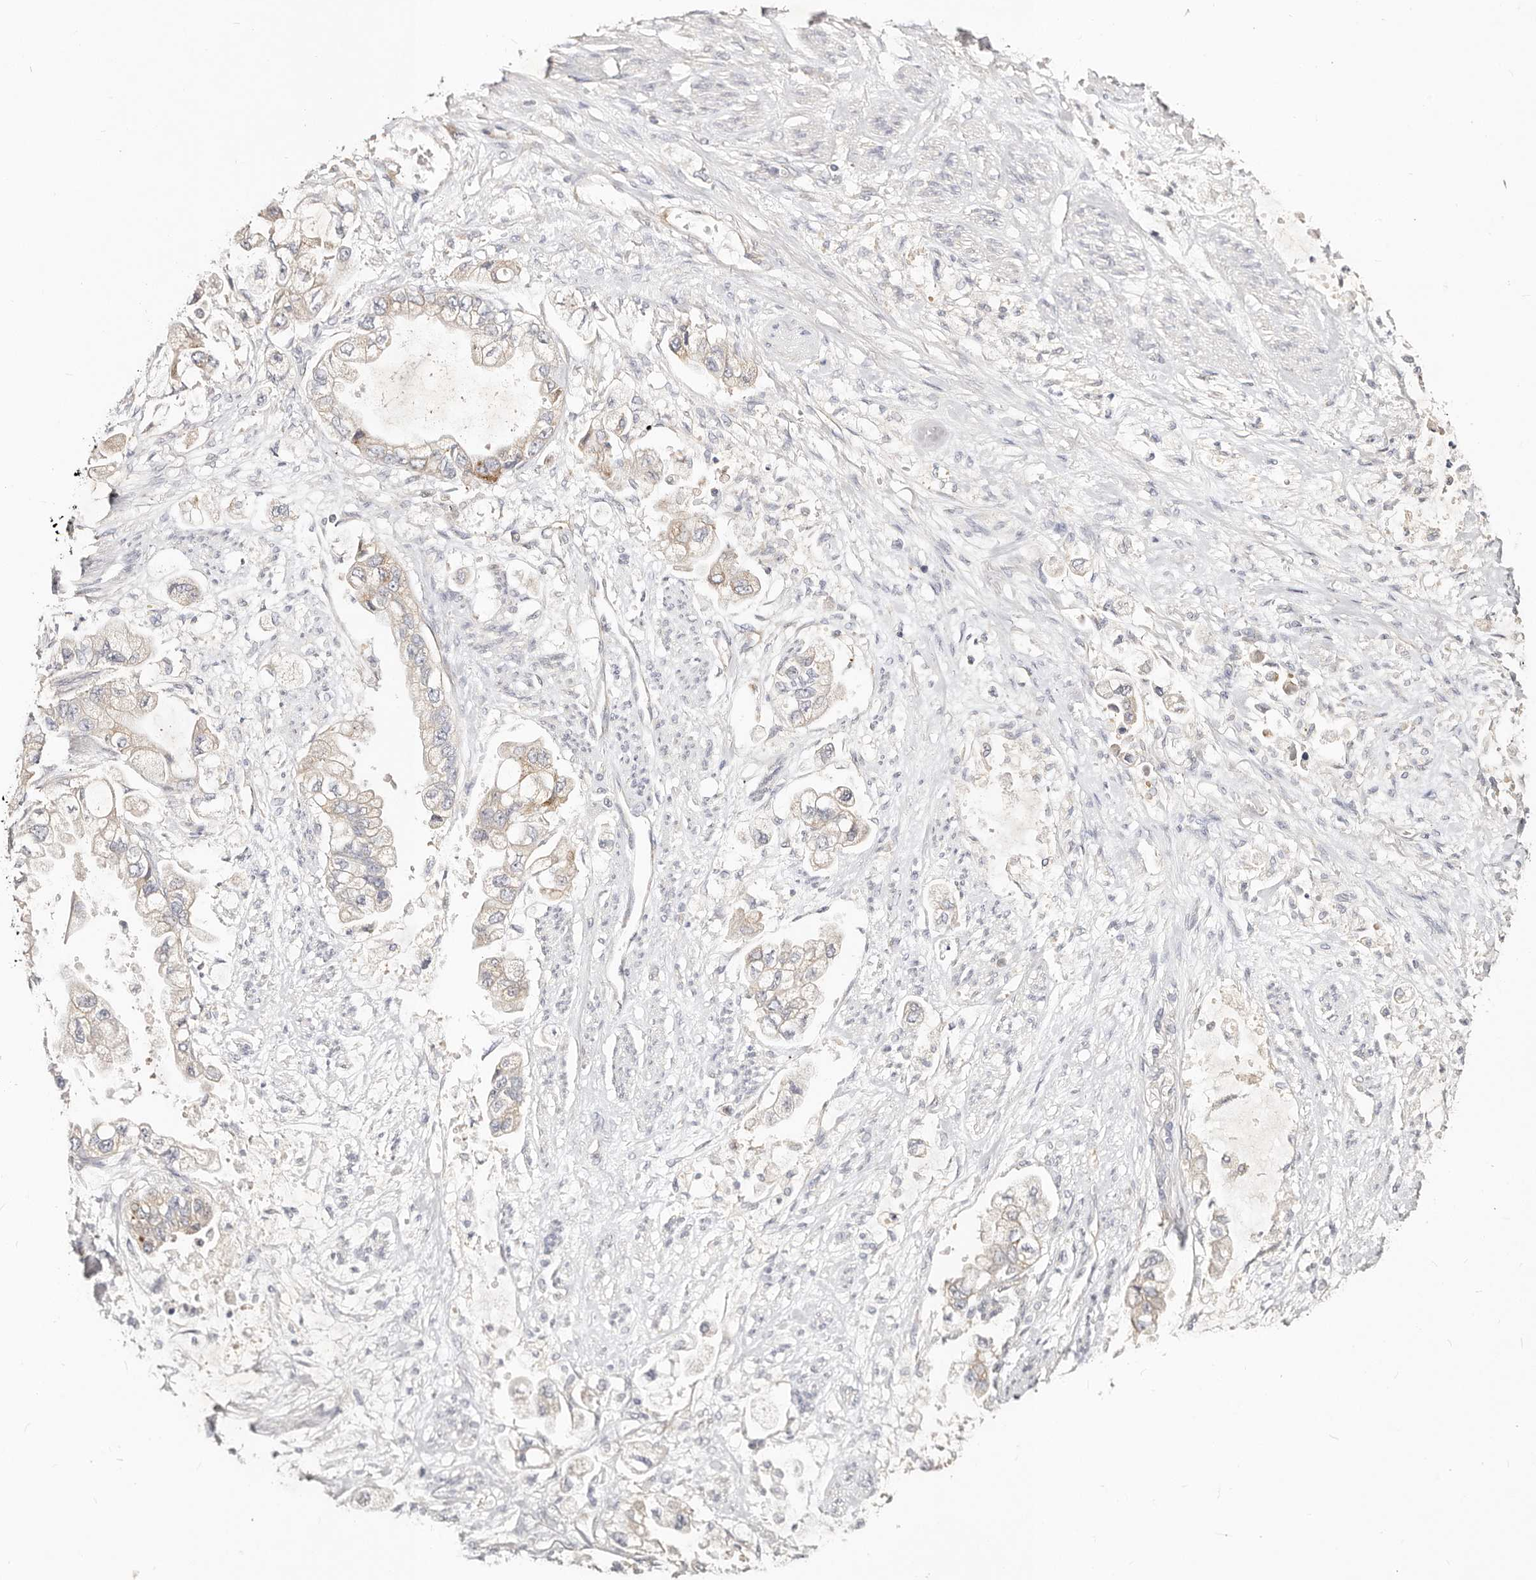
{"staining": {"intensity": "moderate", "quantity": "25%-75%", "location": "cytoplasmic/membranous"}, "tissue": "stomach cancer", "cell_type": "Tumor cells", "image_type": "cancer", "snomed": [{"axis": "morphology", "description": "Adenocarcinoma, NOS"}, {"axis": "topography", "description": "Stomach"}], "caption": "Brown immunohistochemical staining in human stomach adenocarcinoma reveals moderate cytoplasmic/membranous staining in about 25%-75% of tumor cells. The staining was performed using DAB to visualize the protein expression in brown, while the nuclei were stained in blue with hematoxylin (Magnification: 20x).", "gene": "GNA13", "patient": {"sex": "male", "age": 62}}